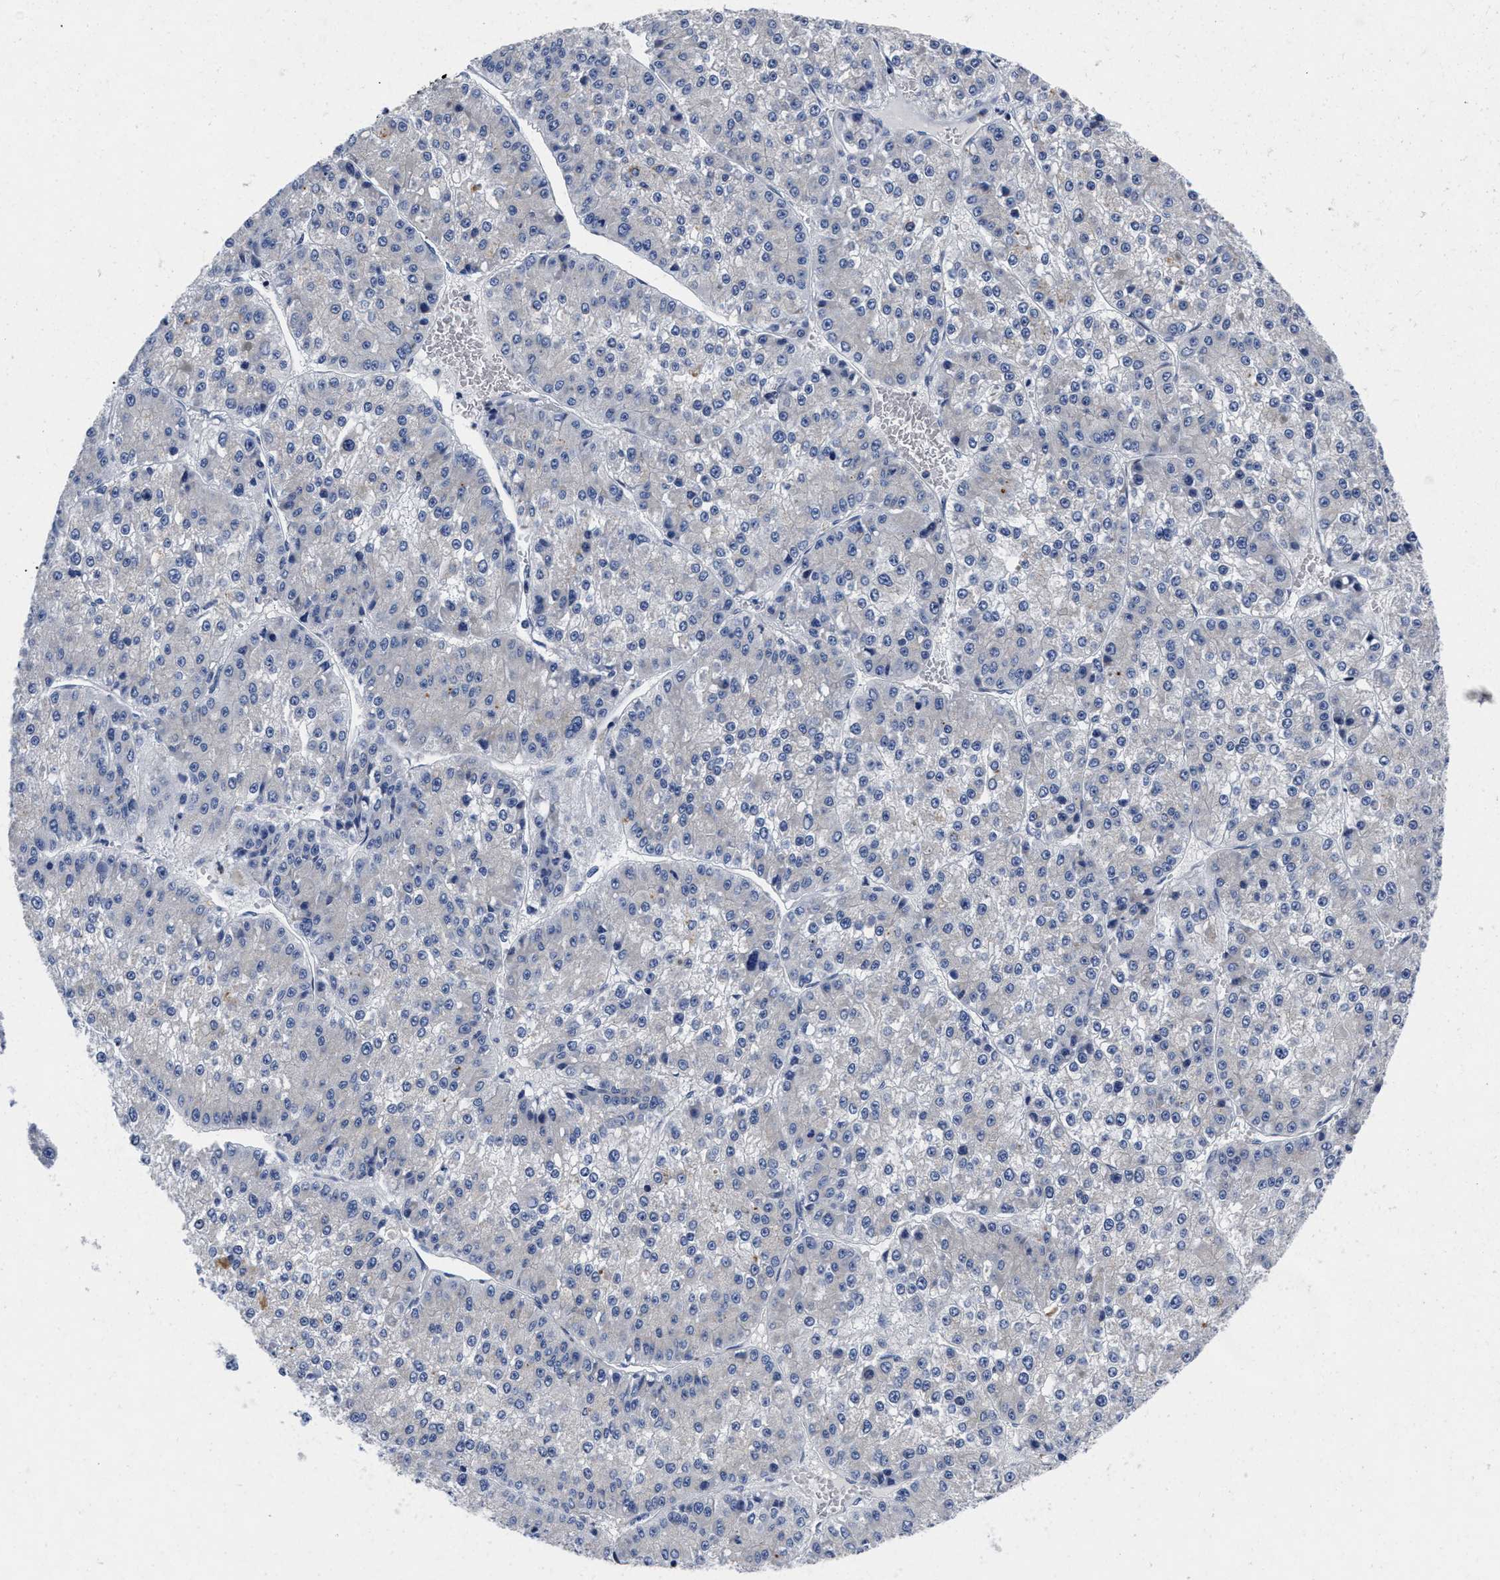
{"staining": {"intensity": "negative", "quantity": "none", "location": "none"}, "tissue": "liver cancer", "cell_type": "Tumor cells", "image_type": "cancer", "snomed": [{"axis": "morphology", "description": "Carcinoma, Hepatocellular, NOS"}, {"axis": "topography", "description": "Liver"}], "caption": "This is a photomicrograph of immunohistochemistry (IHC) staining of hepatocellular carcinoma (liver), which shows no expression in tumor cells.", "gene": "LAD1", "patient": {"sex": "female", "age": 73}}